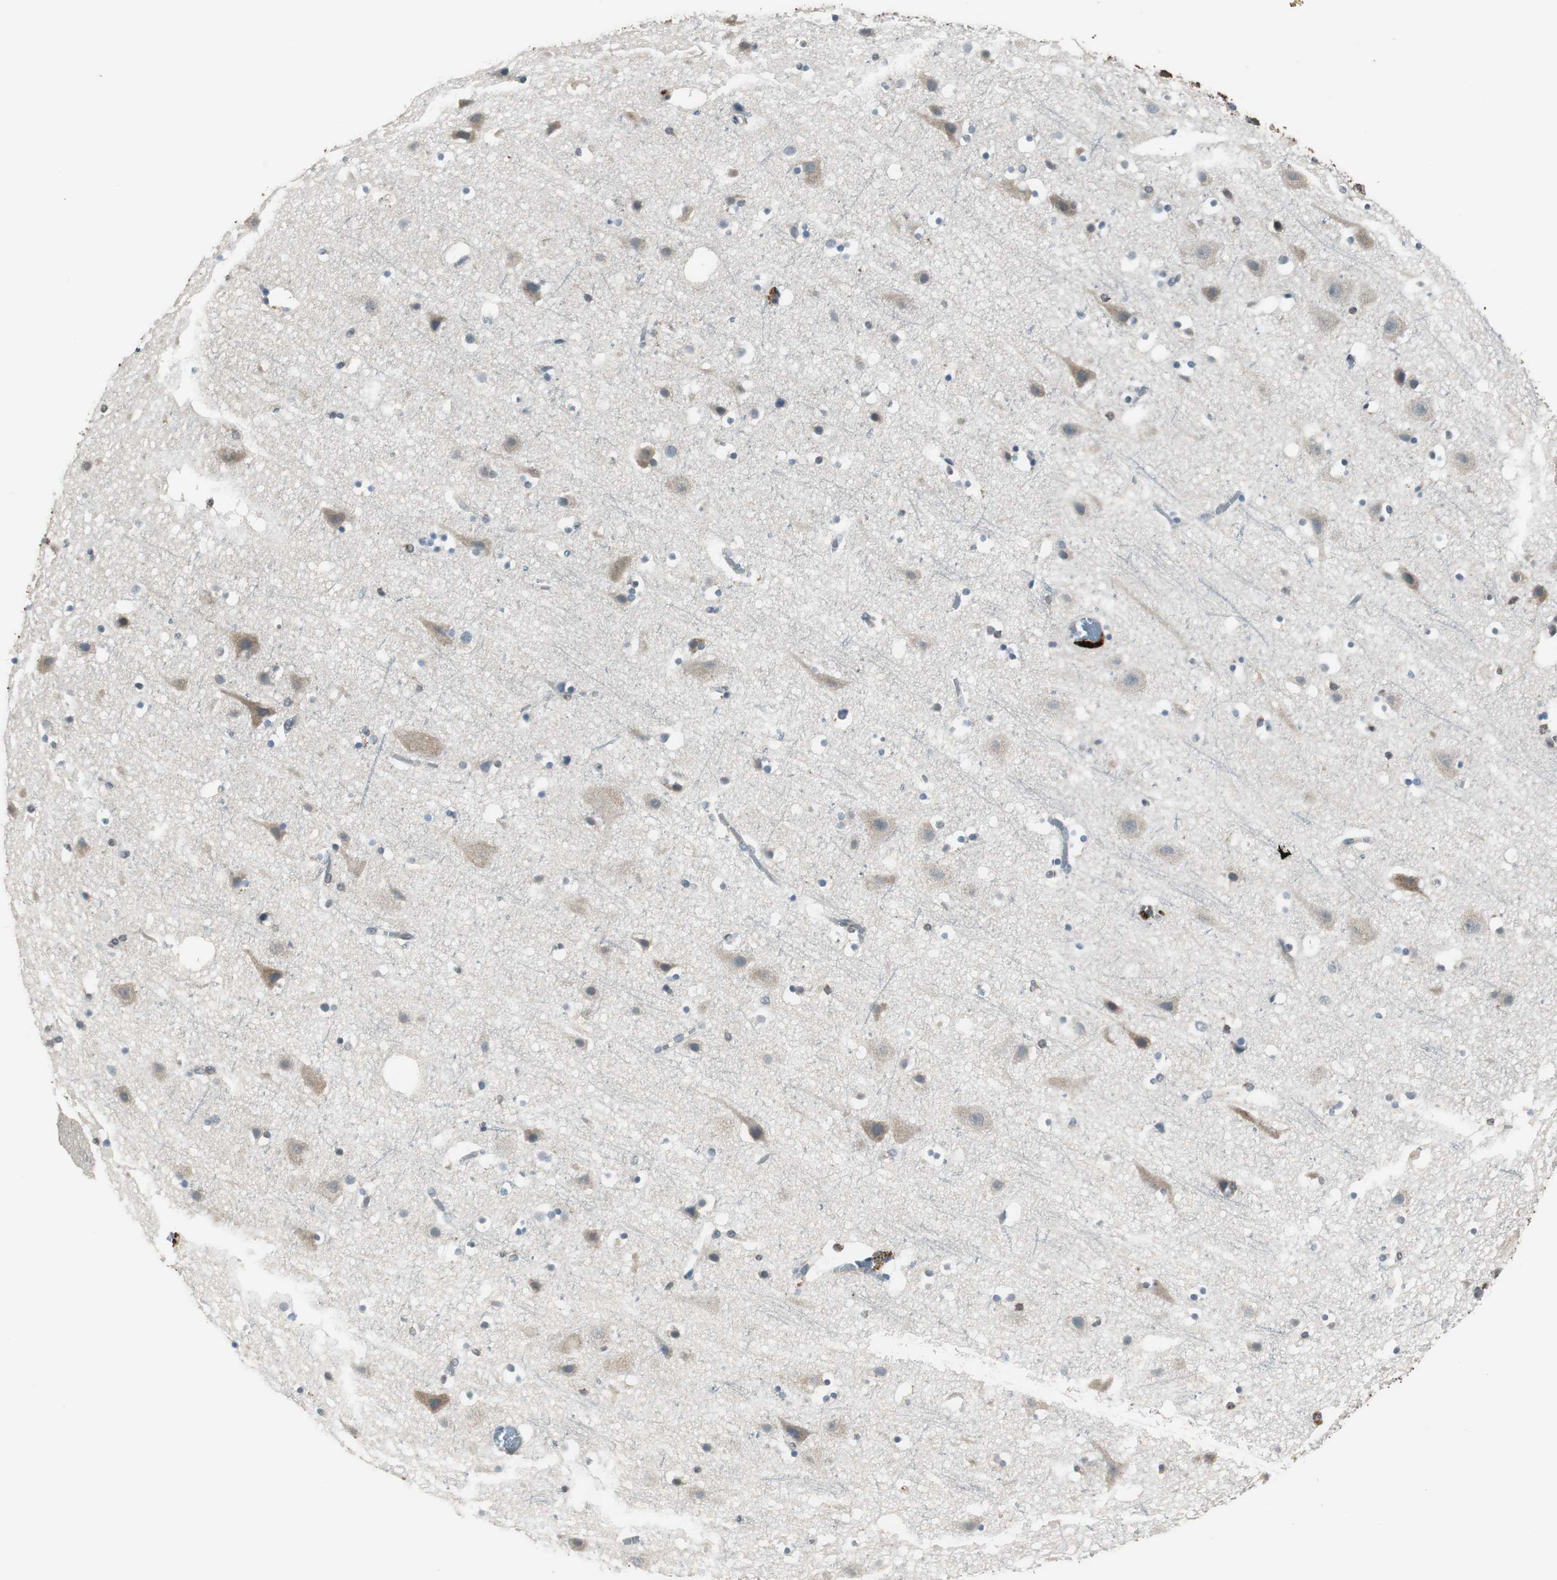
{"staining": {"intensity": "weak", "quantity": ">75%", "location": "cytoplasmic/membranous"}, "tissue": "cerebral cortex", "cell_type": "Endothelial cells", "image_type": "normal", "snomed": [{"axis": "morphology", "description": "Normal tissue, NOS"}, {"axis": "topography", "description": "Cerebral cortex"}], "caption": "The histopathology image exhibits immunohistochemical staining of normal cerebral cortex. There is weak cytoplasmic/membranous positivity is seen in approximately >75% of endothelial cells. (DAB IHC, brown staining for protein, blue staining for nuclei).", "gene": "NCK1", "patient": {"sex": "male", "age": 45}}